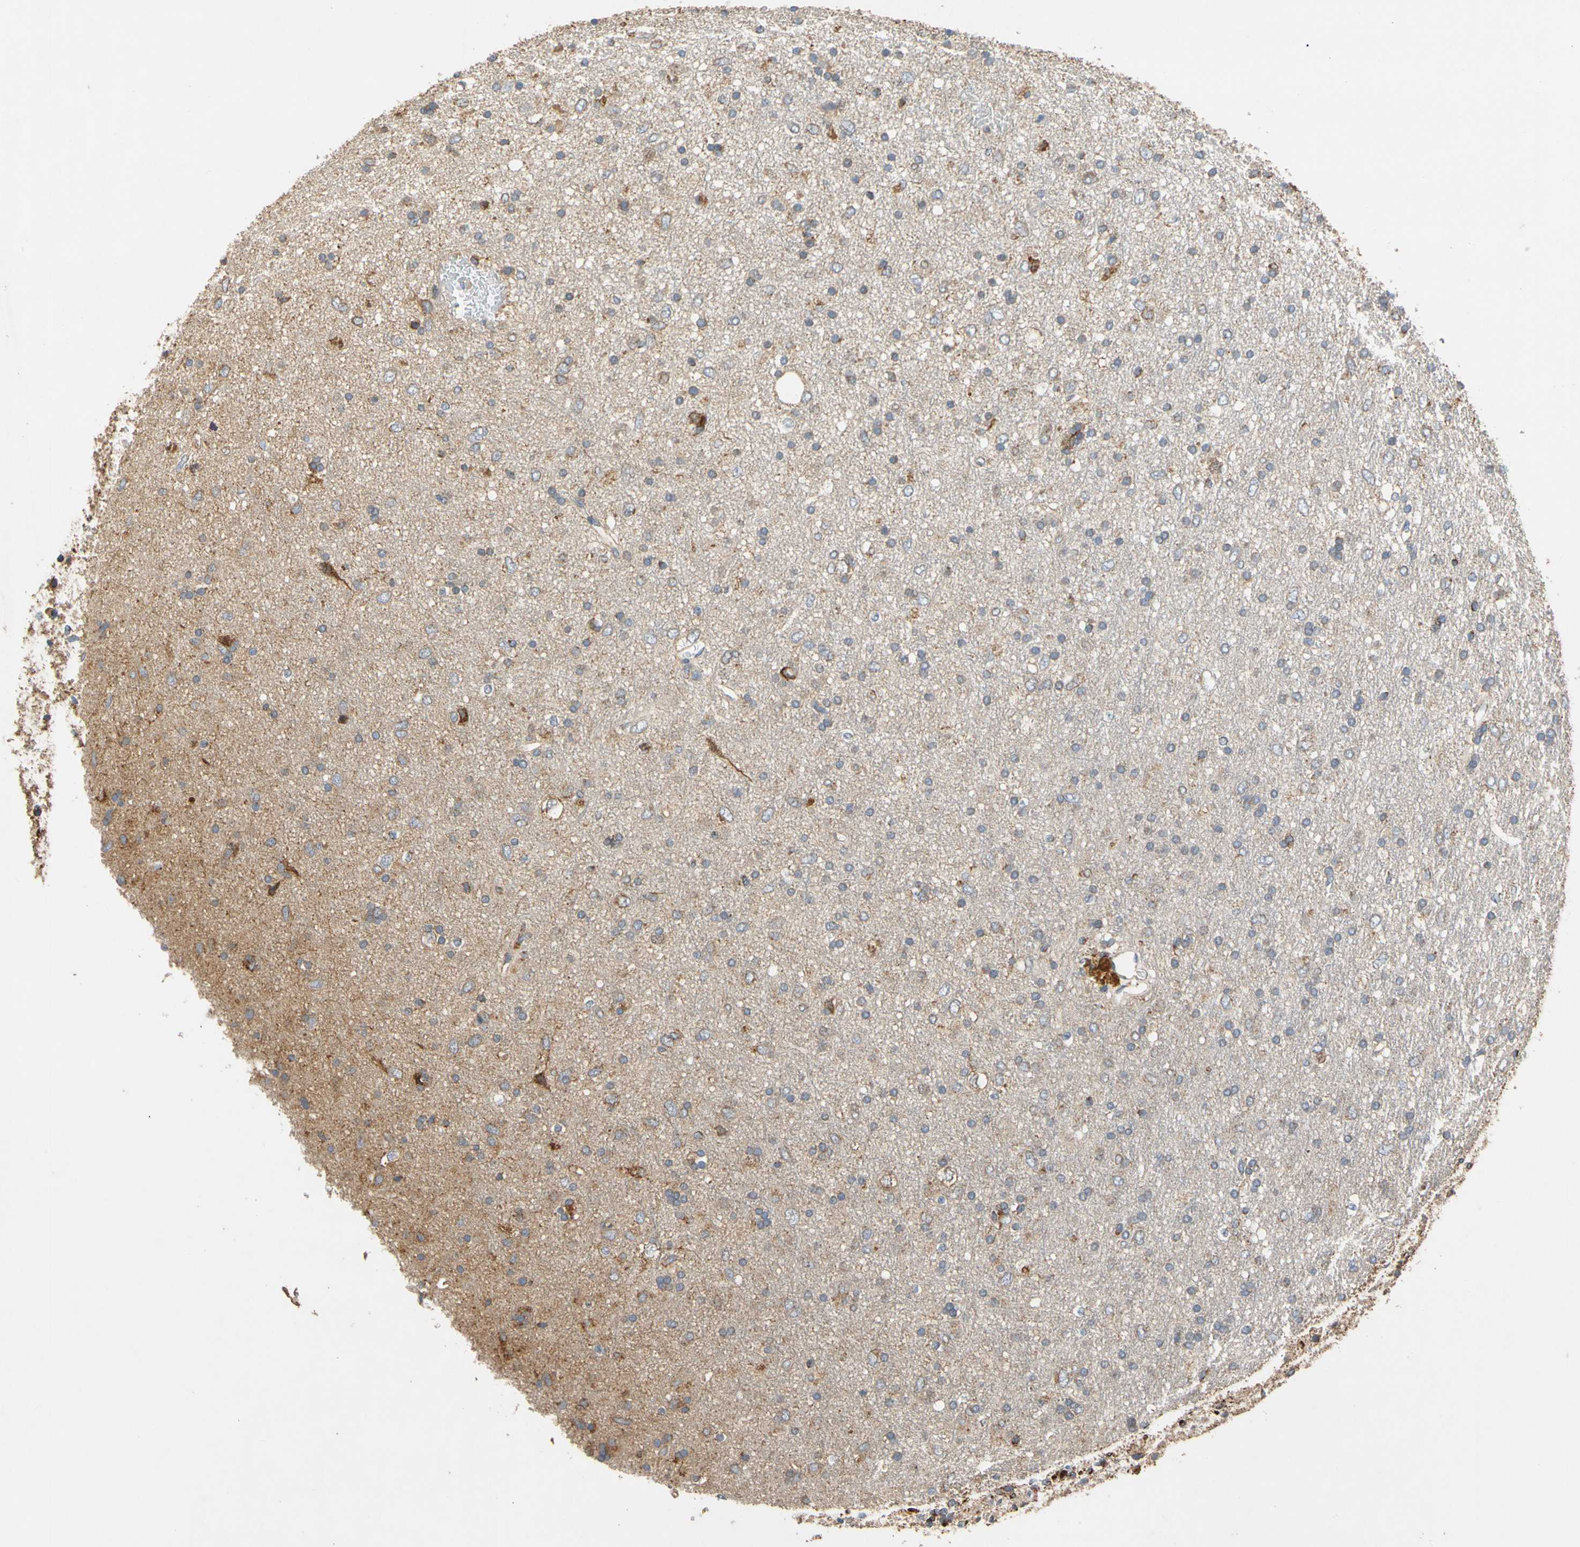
{"staining": {"intensity": "weak", "quantity": "<25%", "location": "cytoplasmic/membranous"}, "tissue": "glioma", "cell_type": "Tumor cells", "image_type": "cancer", "snomed": [{"axis": "morphology", "description": "Glioma, malignant, Low grade"}, {"axis": "topography", "description": "Brain"}], "caption": "Tumor cells show no significant positivity in low-grade glioma (malignant).", "gene": "GPD2", "patient": {"sex": "male", "age": 77}}